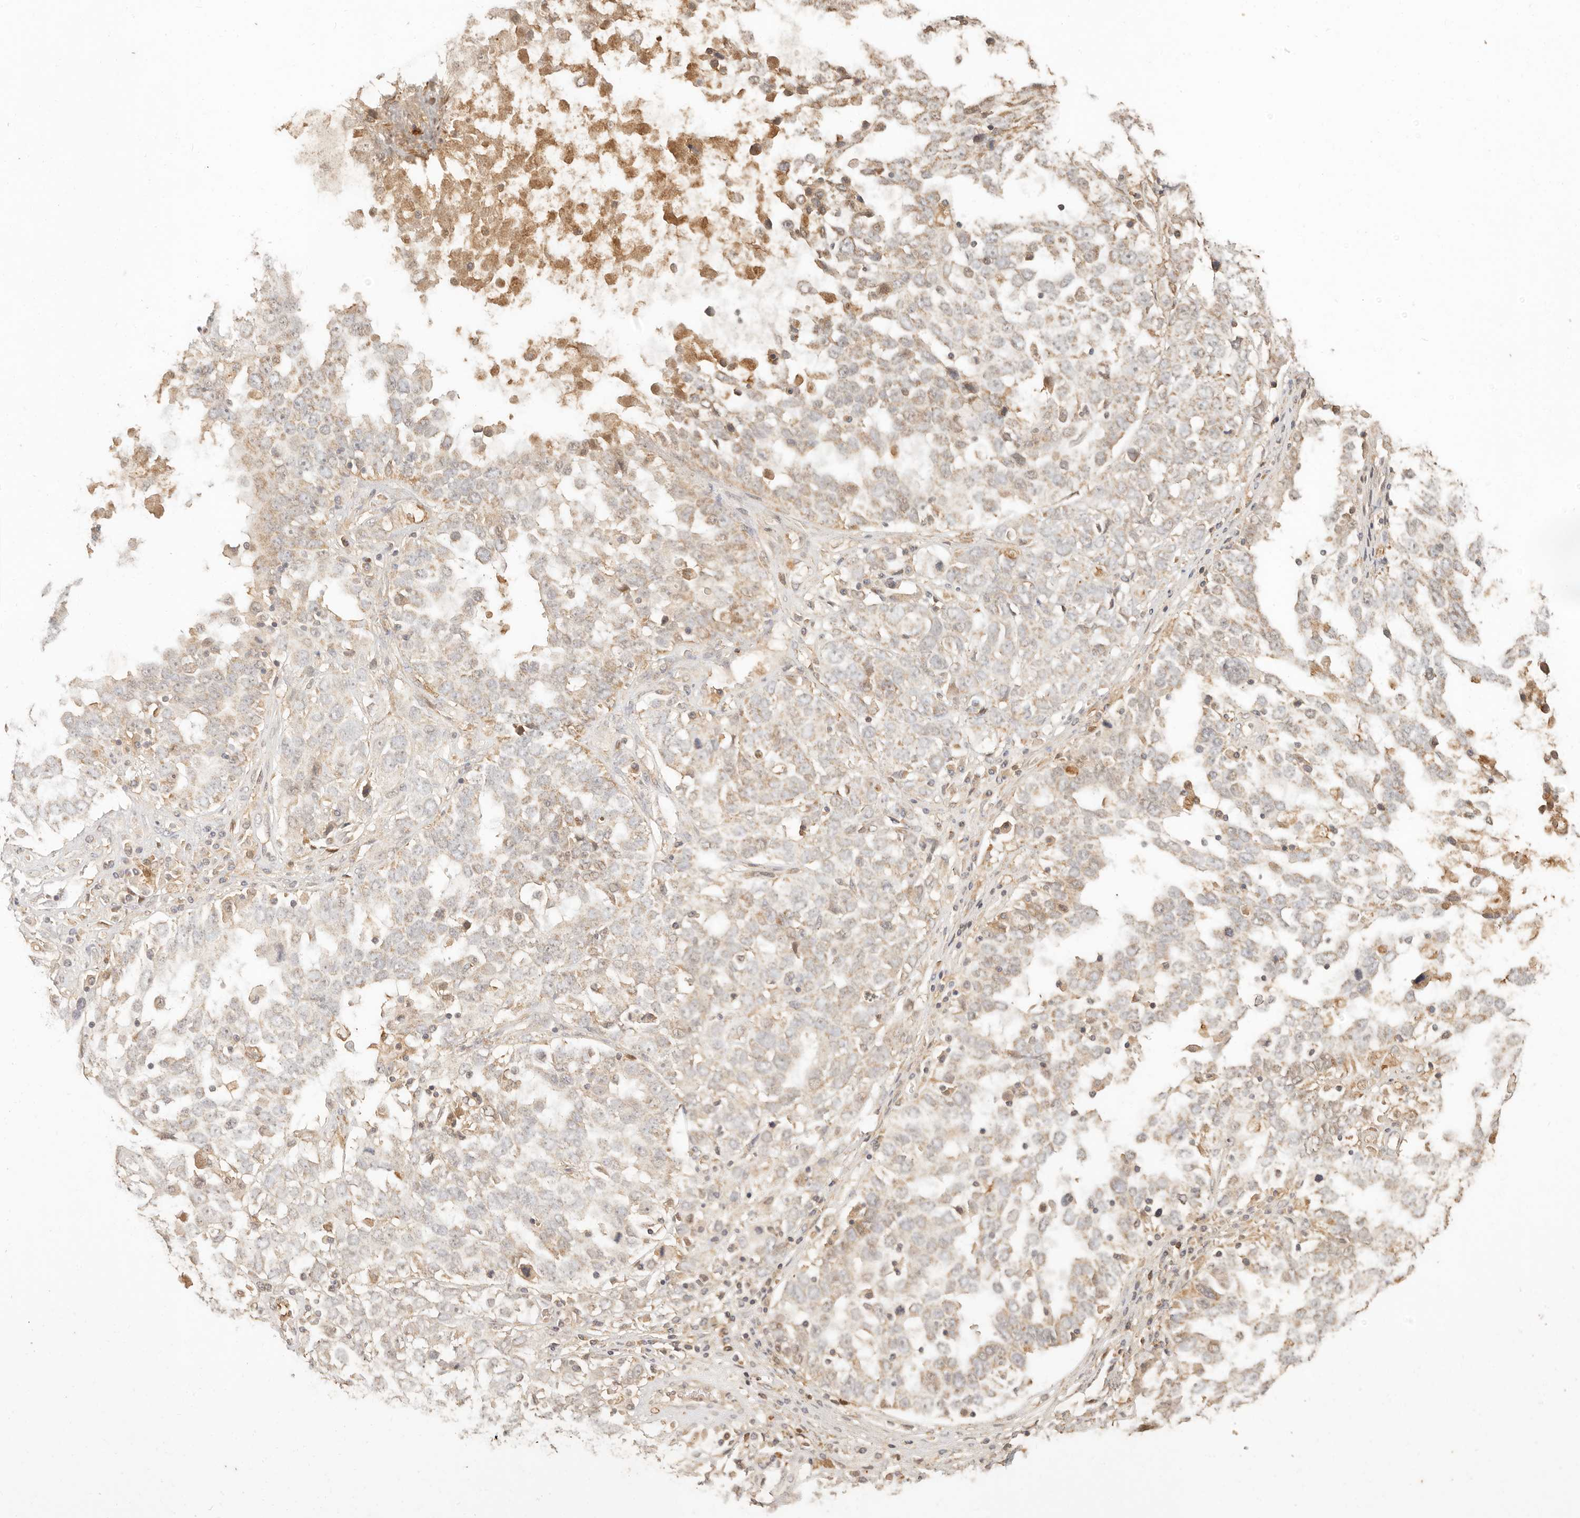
{"staining": {"intensity": "negative", "quantity": "none", "location": "none"}, "tissue": "ovarian cancer", "cell_type": "Tumor cells", "image_type": "cancer", "snomed": [{"axis": "morphology", "description": "Carcinoma, endometroid"}, {"axis": "topography", "description": "Ovary"}], "caption": "A high-resolution image shows immunohistochemistry staining of ovarian cancer (endometroid carcinoma), which reveals no significant expression in tumor cells. Nuclei are stained in blue.", "gene": "INTS11", "patient": {"sex": "female", "age": 62}}